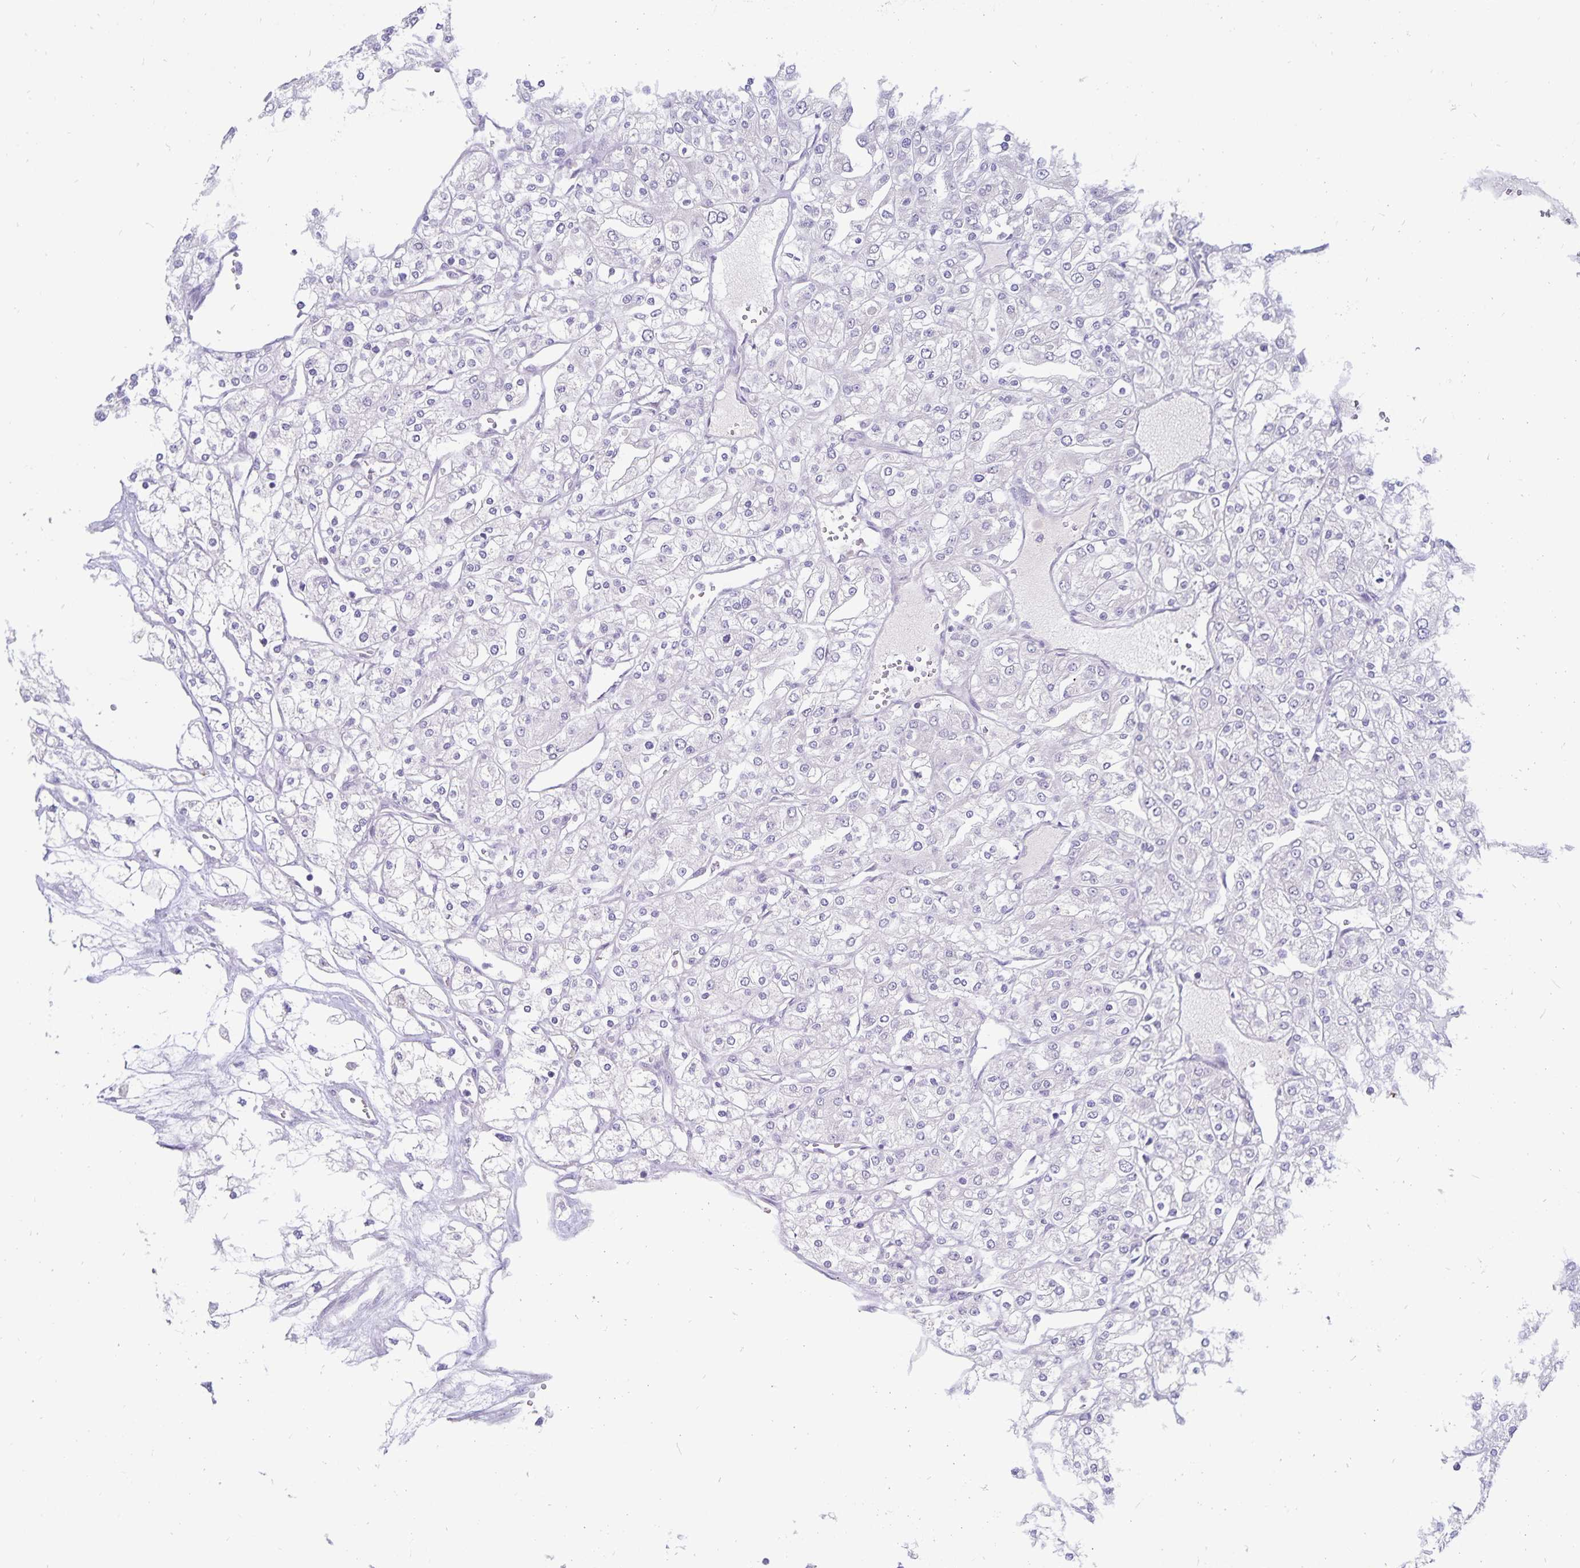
{"staining": {"intensity": "negative", "quantity": "none", "location": "none"}, "tissue": "renal cancer", "cell_type": "Tumor cells", "image_type": "cancer", "snomed": [{"axis": "morphology", "description": "Adenocarcinoma, NOS"}, {"axis": "topography", "description": "Kidney"}], "caption": "Immunohistochemistry of renal cancer (adenocarcinoma) displays no expression in tumor cells.", "gene": "CDKN2B", "patient": {"sex": "male", "age": 80}}